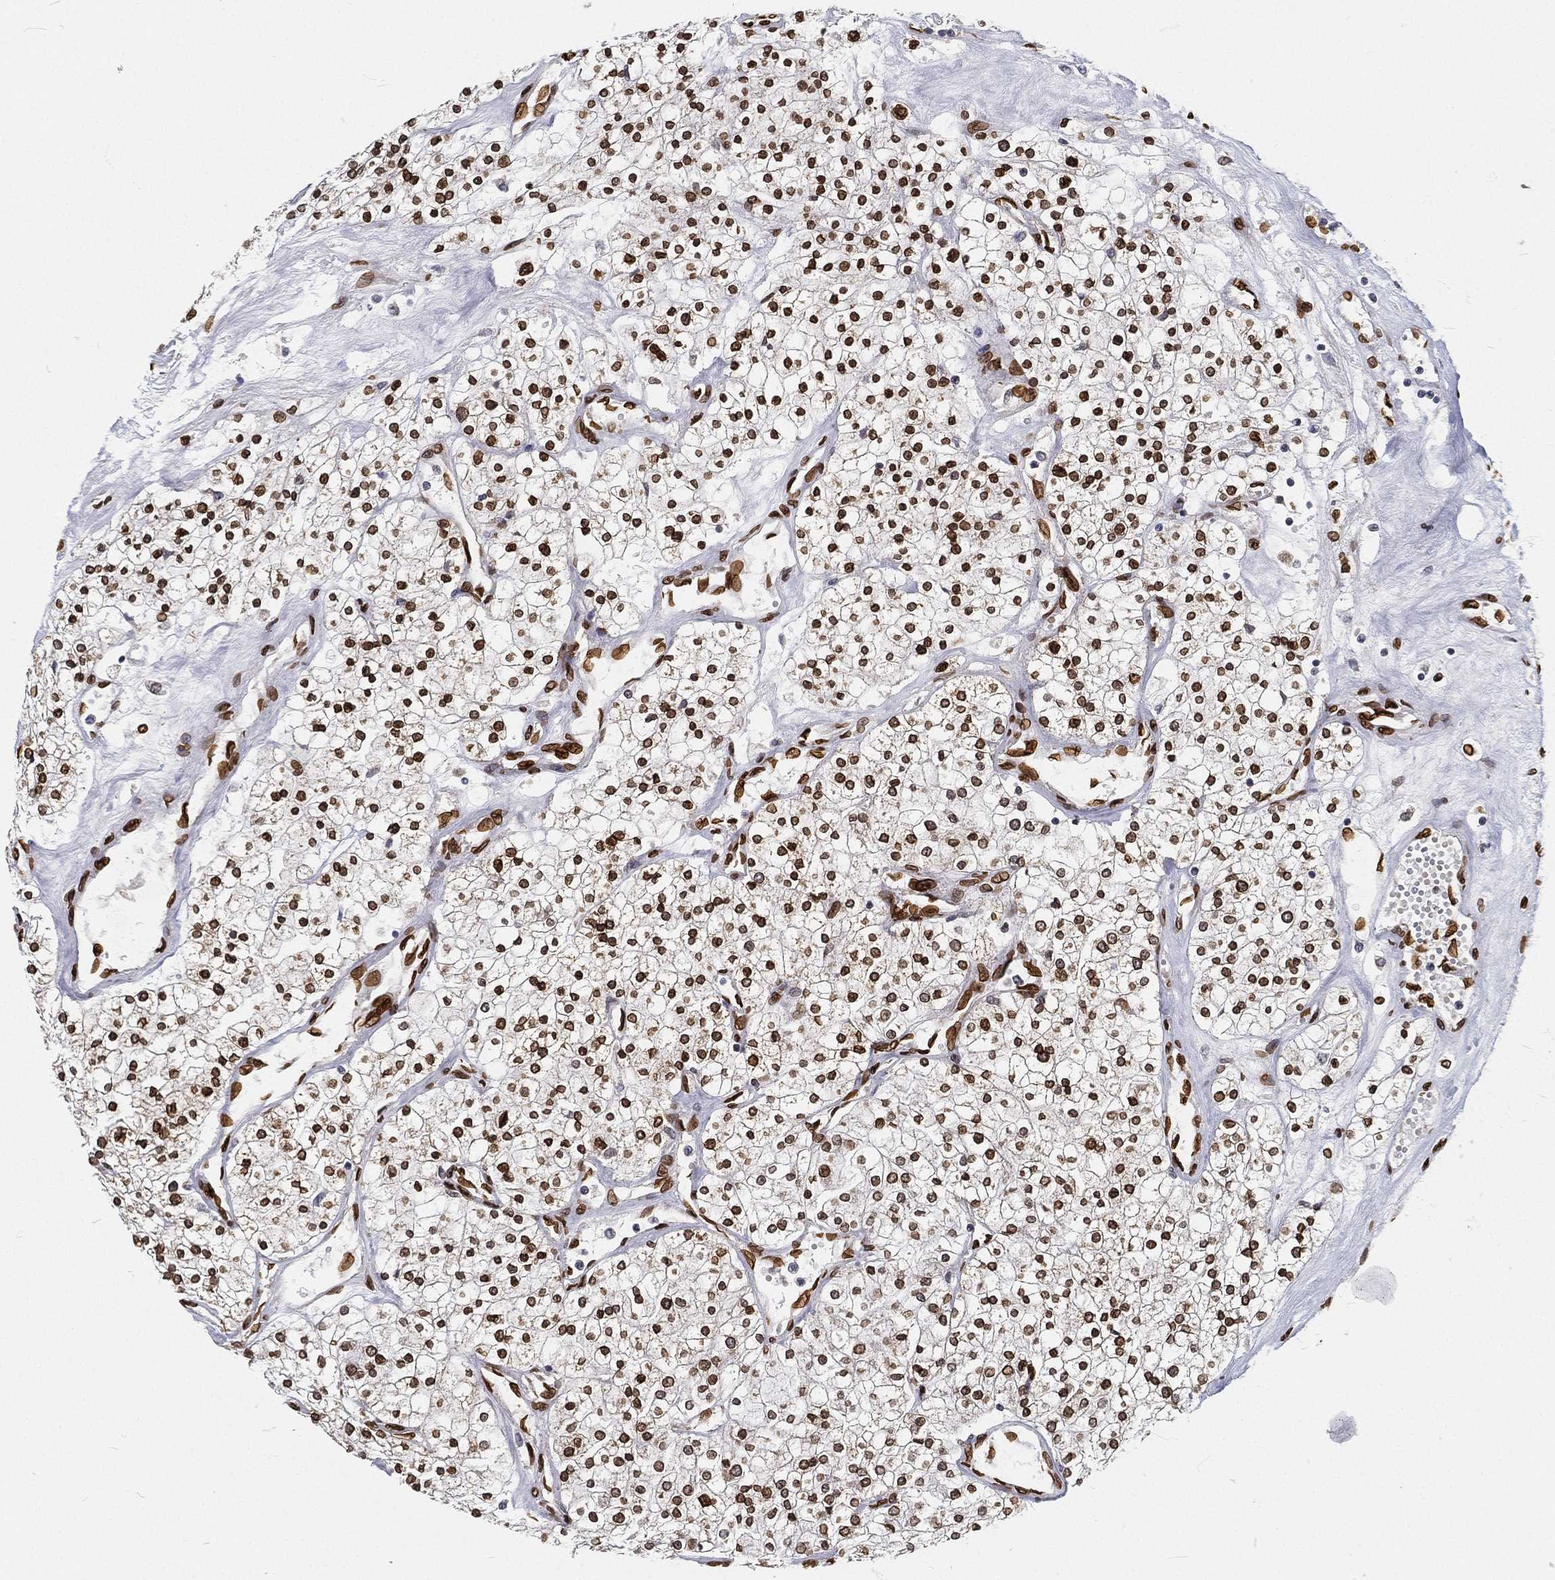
{"staining": {"intensity": "strong", "quantity": ">75%", "location": "cytoplasmic/membranous,nuclear"}, "tissue": "renal cancer", "cell_type": "Tumor cells", "image_type": "cancer", "snomed": [{"axis": "morphology", "description": "Adenocarcinoma, NOS"}, {"axis": "topography", "description": "Kidney"}], "caption": "The photomicrograph shows a brown stain indicating the presence of a protein in the cytoplasmic/membranous and nuclear of tumor cells in renal cancer (adenocarcinoma).", "gene": "PALB2", "patient": {"sex": "male", "age": 80}}